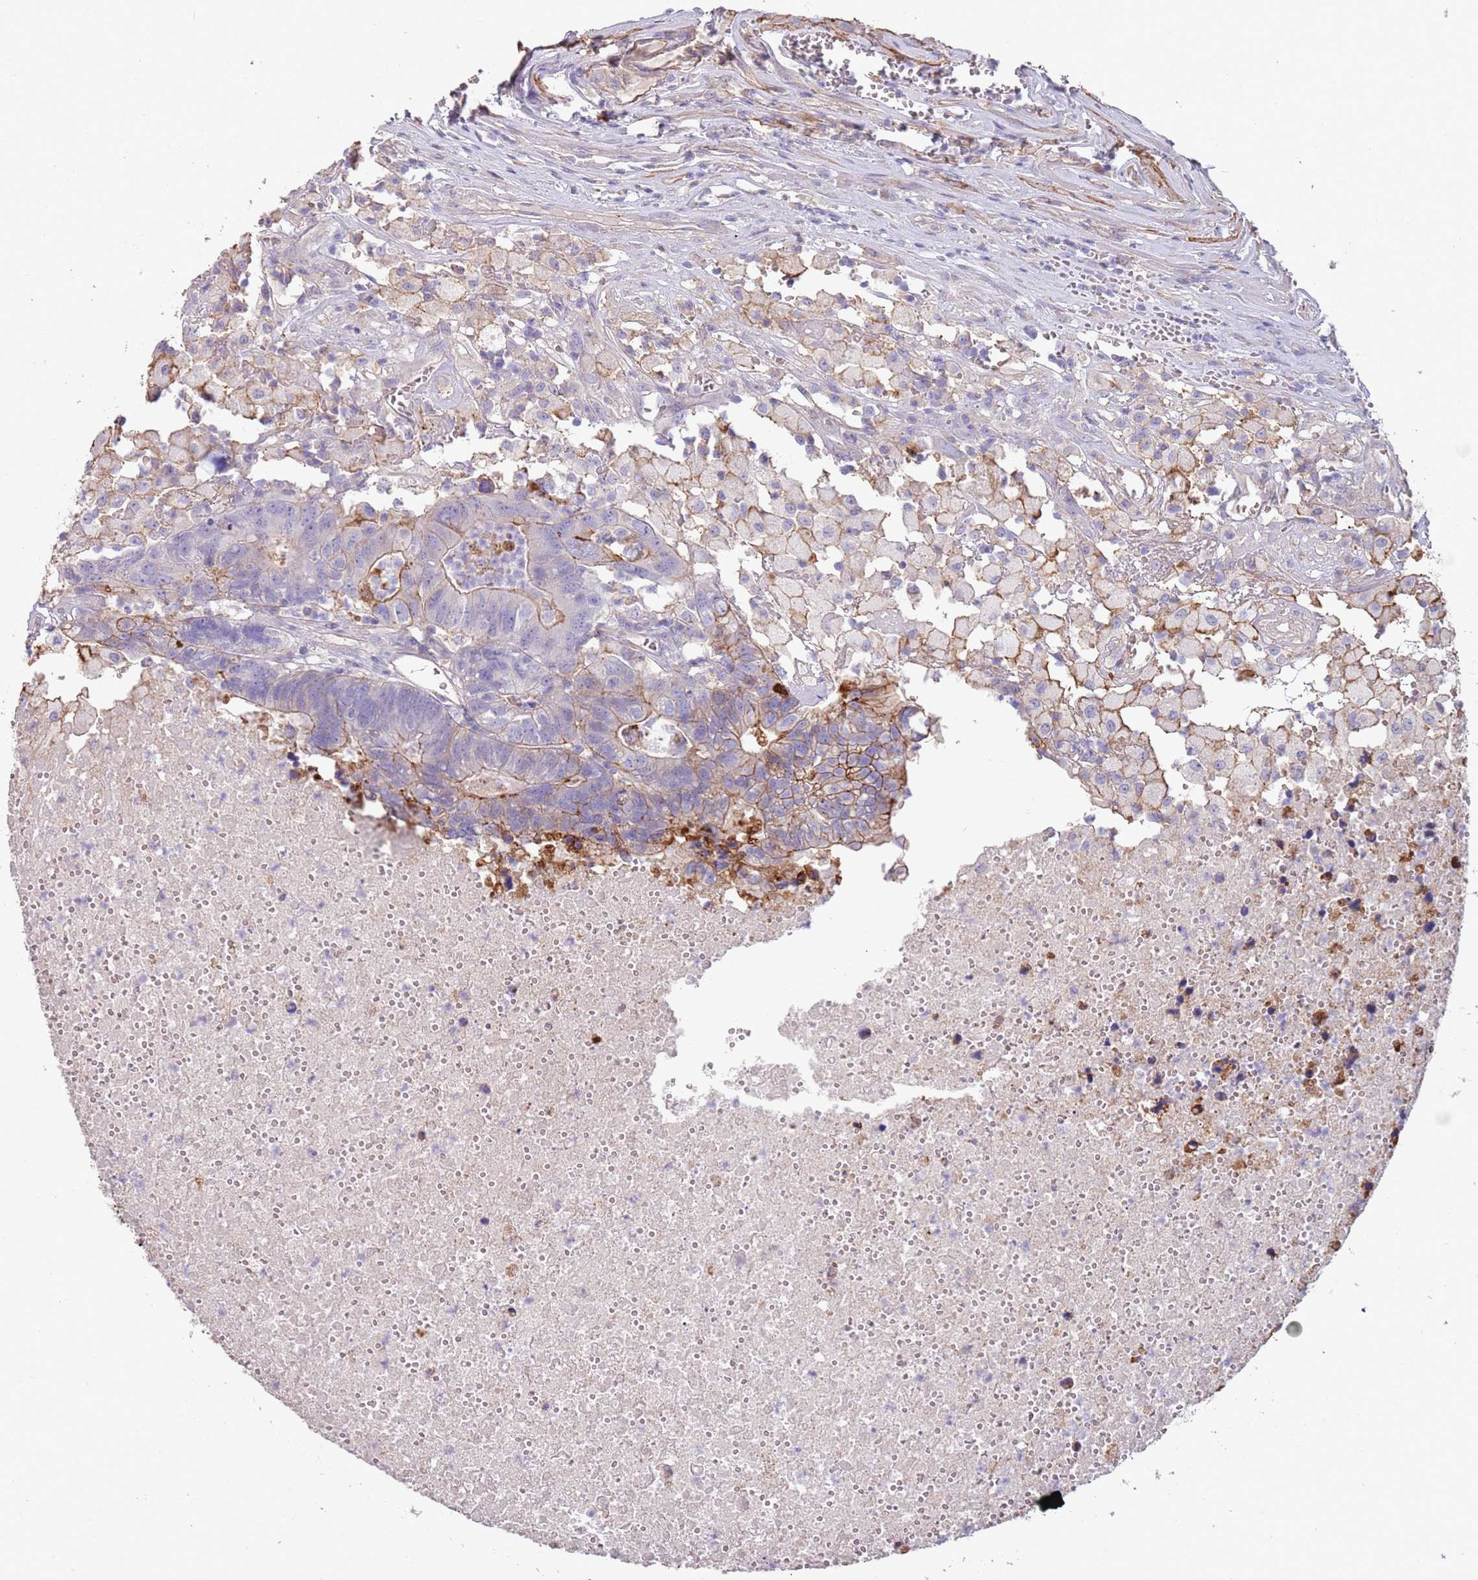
{"staining": {"intensity": "moderate", "quantity": "<25%", "location": "cytoplasmic/membranous"}, "tissue": "colorectal cancer", "cell_type": "Tumor cells", "image_type": "cancer", "snomed": [{"axis": "morphology", "description": "Adenocarcinoma, NOS"}, {"axis": "topography", "description": "Colon"}], "caption": "Colorectal adenocarcinoma tissue exhibits moderate cytoplasmic/membranous staining in approximately <25% of tumor cells", "gene": "NBPF3", "patient": {"sex": "female", "age": 48}}